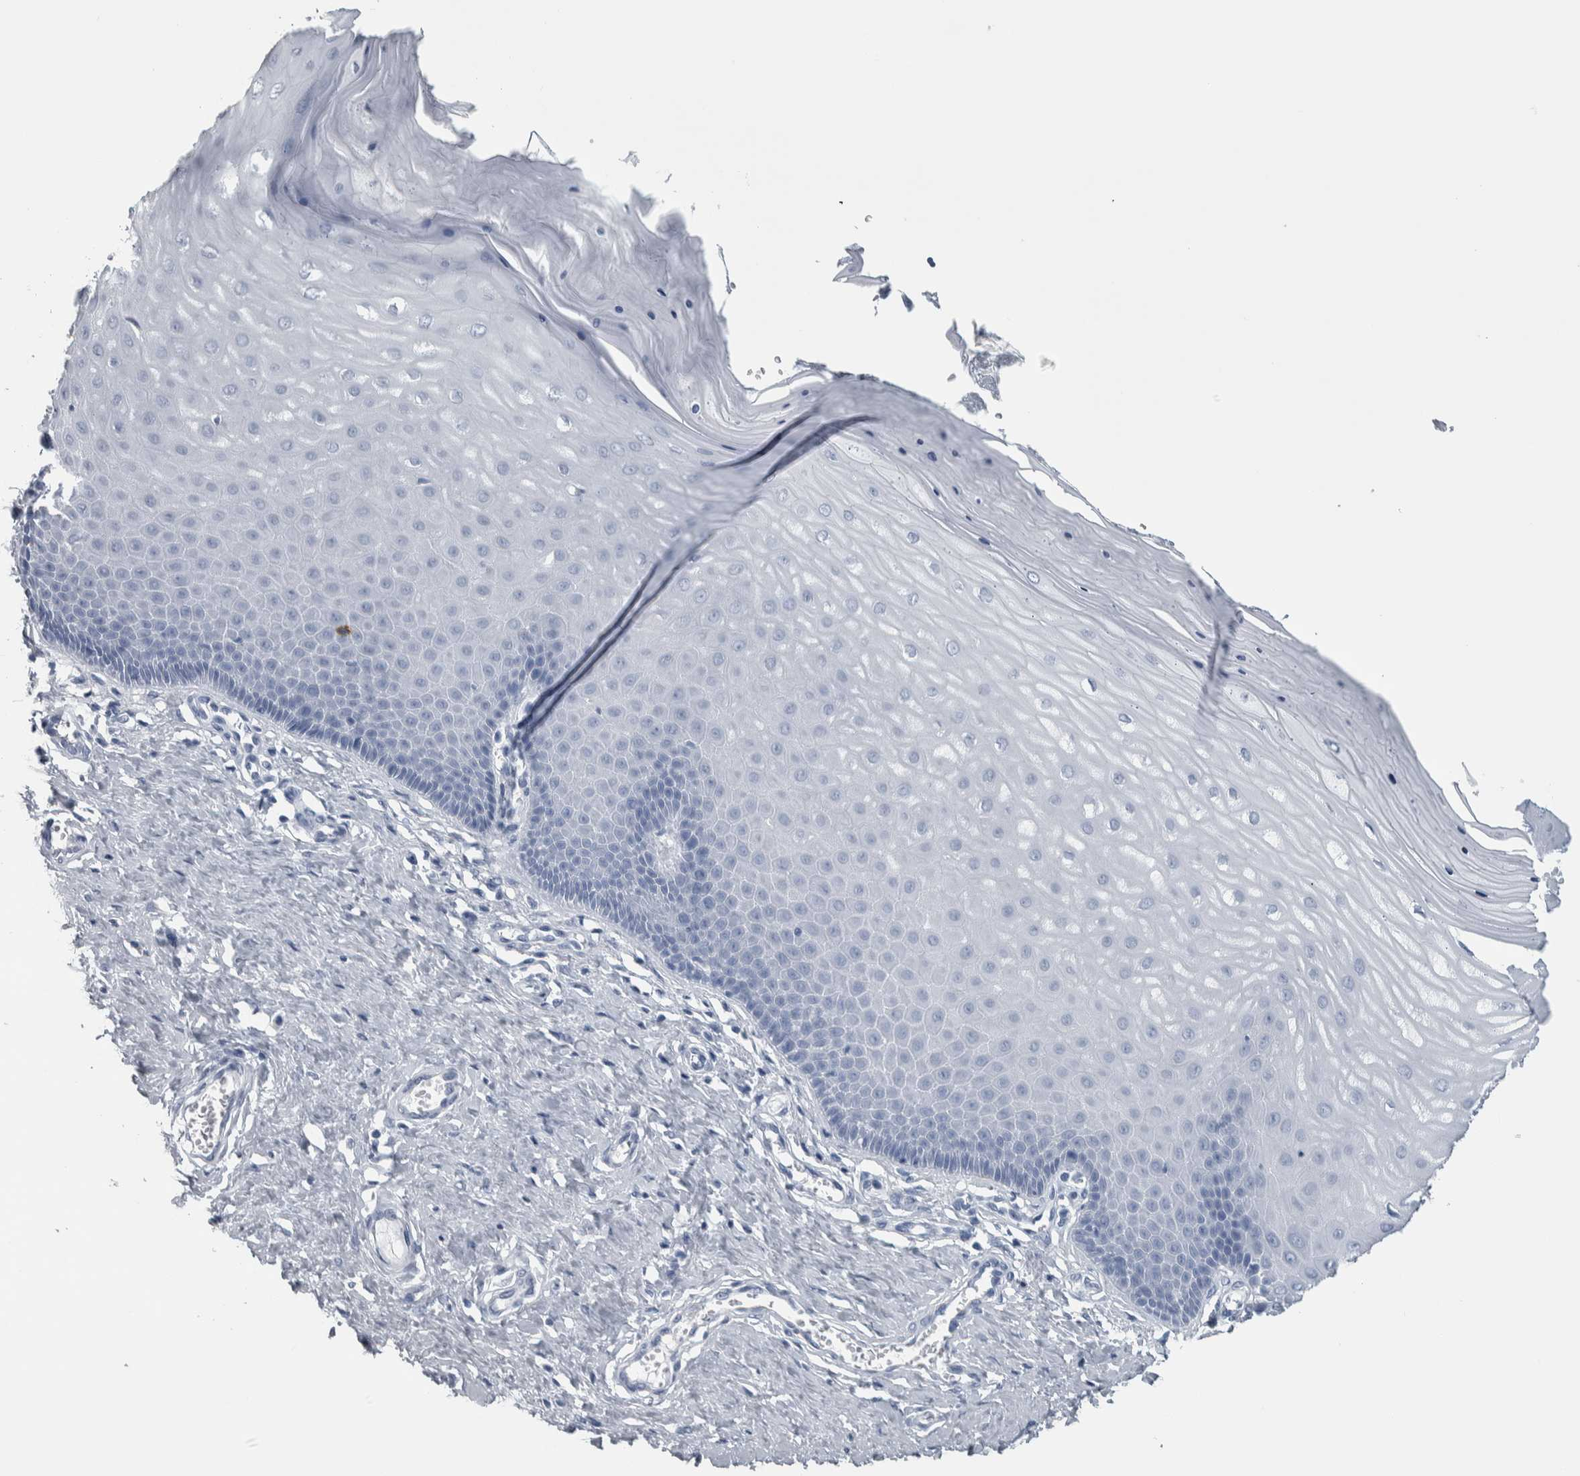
{"staining": {"intensity": "negative", "quantity": "none", "location": "none"}, "tissue": "cervix", "cell_type": "Glandular cells", "image_type": "normal", "snomed": [{"axis": "morphology", "description": "Normal tissue, NOS"}, {"axis": "topography", "description": "Cervix"}], "caption": "Human cervix stained for a protein using immunohistochemistry displays no positivity in glandular cells.", "gene": "CDH17", "patient": {"sex": "female", "age": 55}}